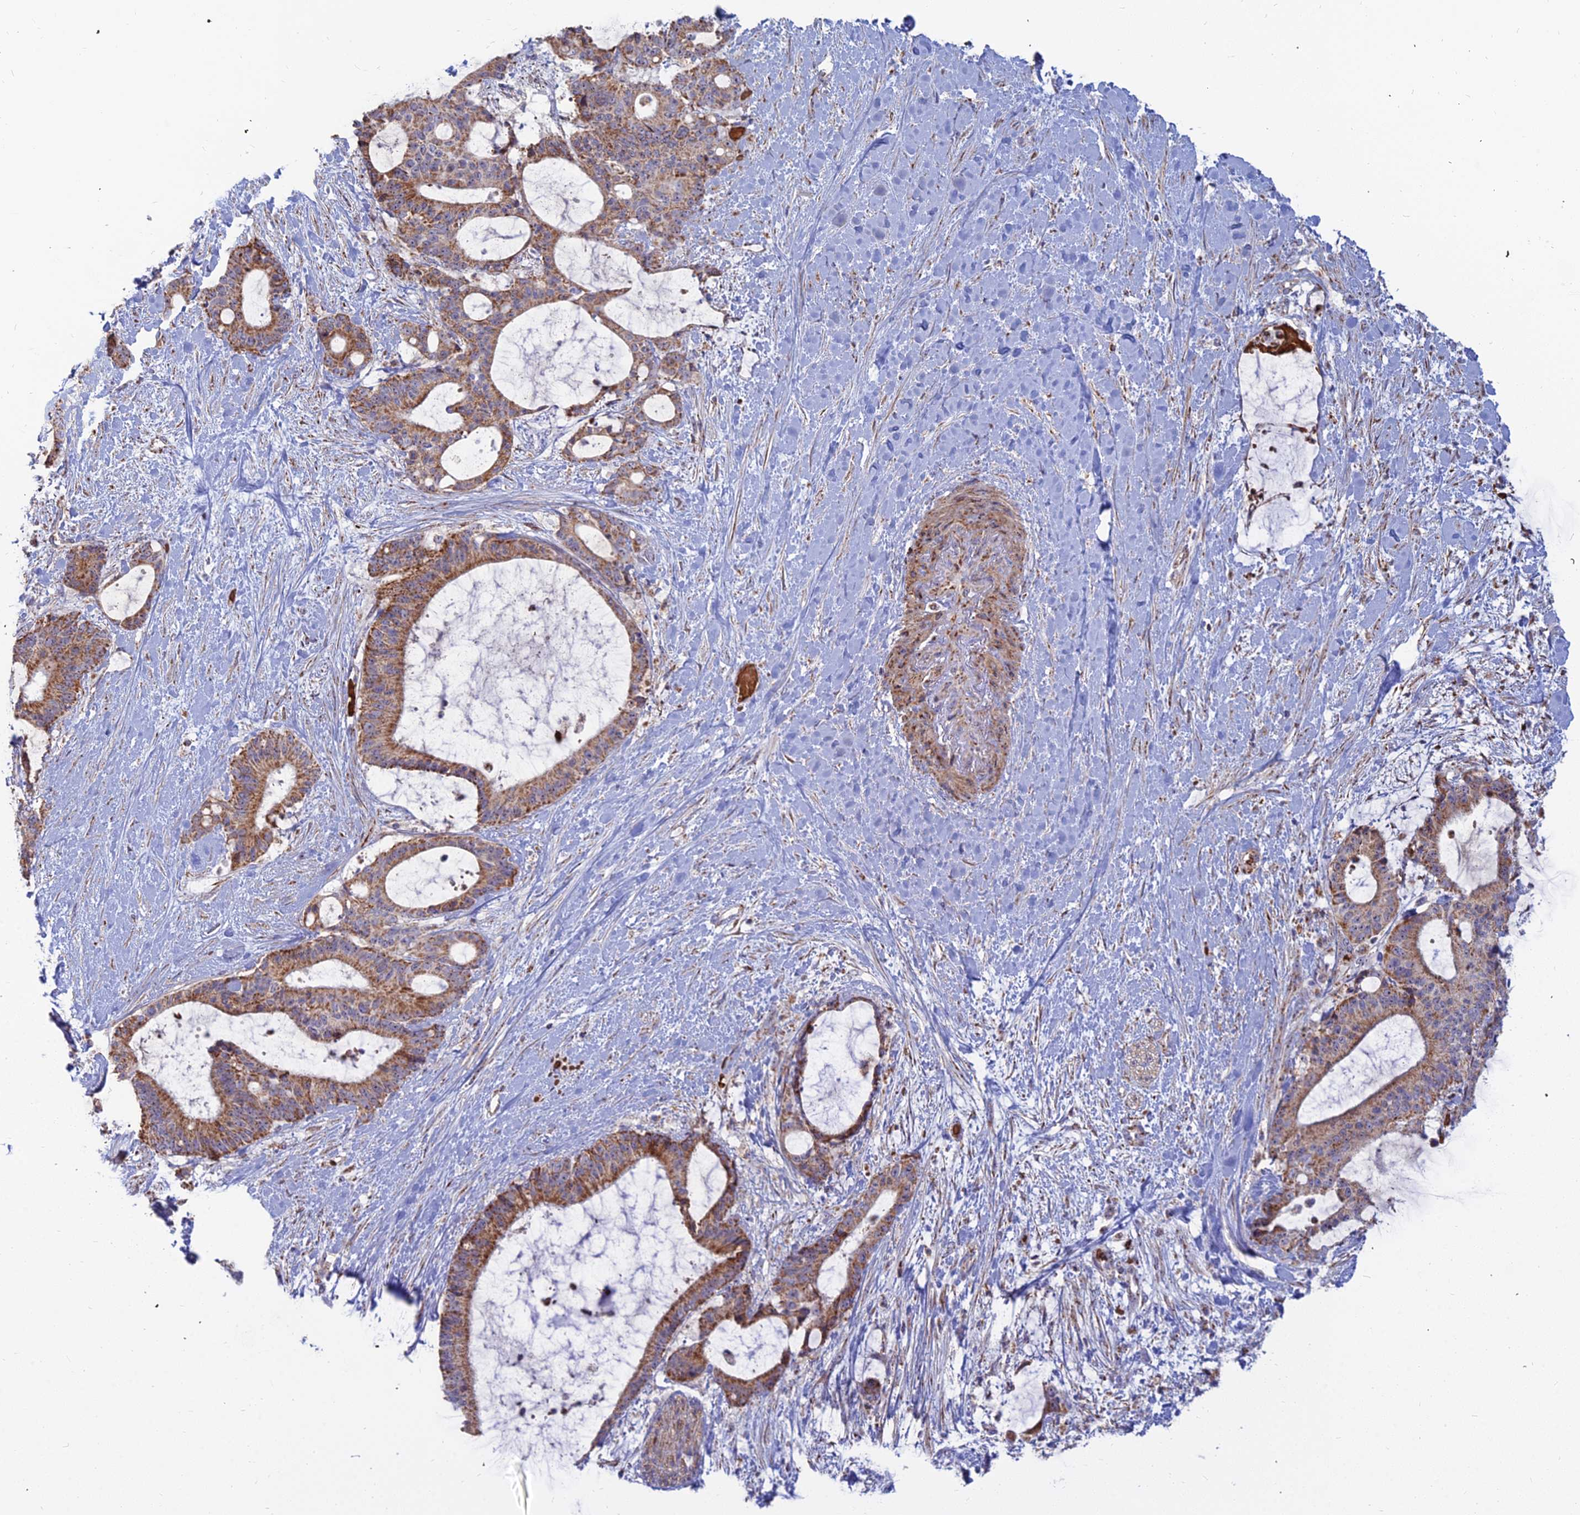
{"staining": {"intensity": "moderate", "quantity": ">75%", "location": "cytoplasmic/membranous"}, "tissue": "liver cancer", "cell_type": "Tumor cells", "image_type": "cancer", "snomed": [{"axis": "morphology", "description": "Normal tissue, NOS"}, {"axis": "morphology", "description": "Cholangiocarcinoma"}, {"axis": "topography", "description": "Liver"}, {"axis": "topography", "description": "Peripheral nerve tissue"}], "caption": "Protein staining of cholangiocarcinoma (liver) tissue reveals moderate cytoplasmic/membranous positivity in about >75% of tumor cells. (DAB IHC, brown staining for protein, blue staining for nuclei).", "gene": "SLC35F4", "patient": {"sex": "female", "age": 73}}